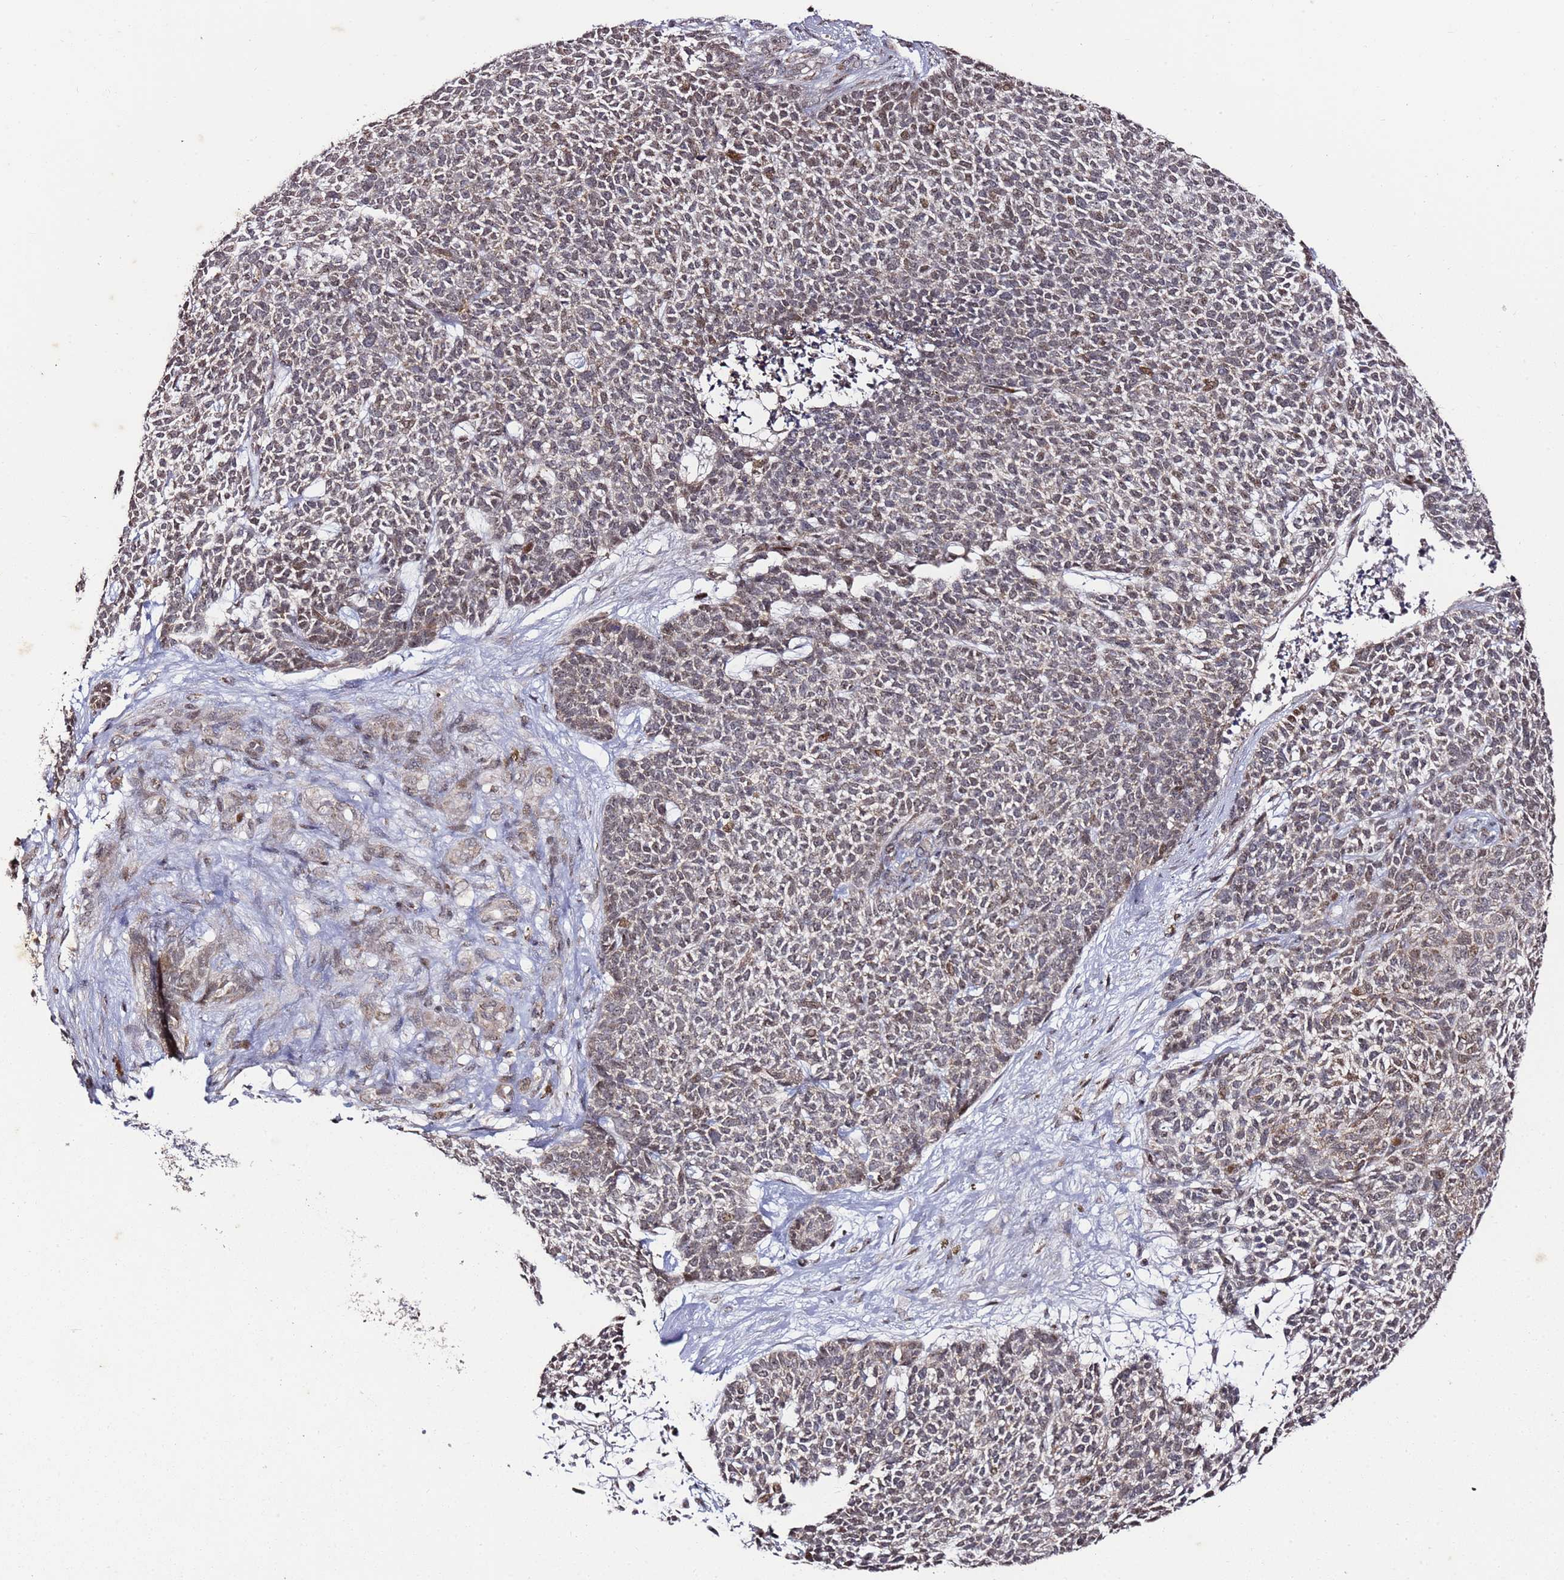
{"staining": {"intensity": "moderate", "quantity": "<25%", "location": "cytoplasmic/membranous,nuclear"}, "tissue": "skin cancer", "cell_type": "Tumor cells", "image_type": "cancer", "snomed": [{"axis": "morphology", "description": "Basal cell carcinoma"}, {"axis": "topography", "description": "Skin"}], "caption": "A high-resolution image shows immunohistochemistry staining of skin cancer, which displays moderate cytoplasmic/membranous and nuclear staining in approximately <25% of tumor cells.", "gene": "TP53AIP1", "patient": {"sex": "female", "age": 84}}